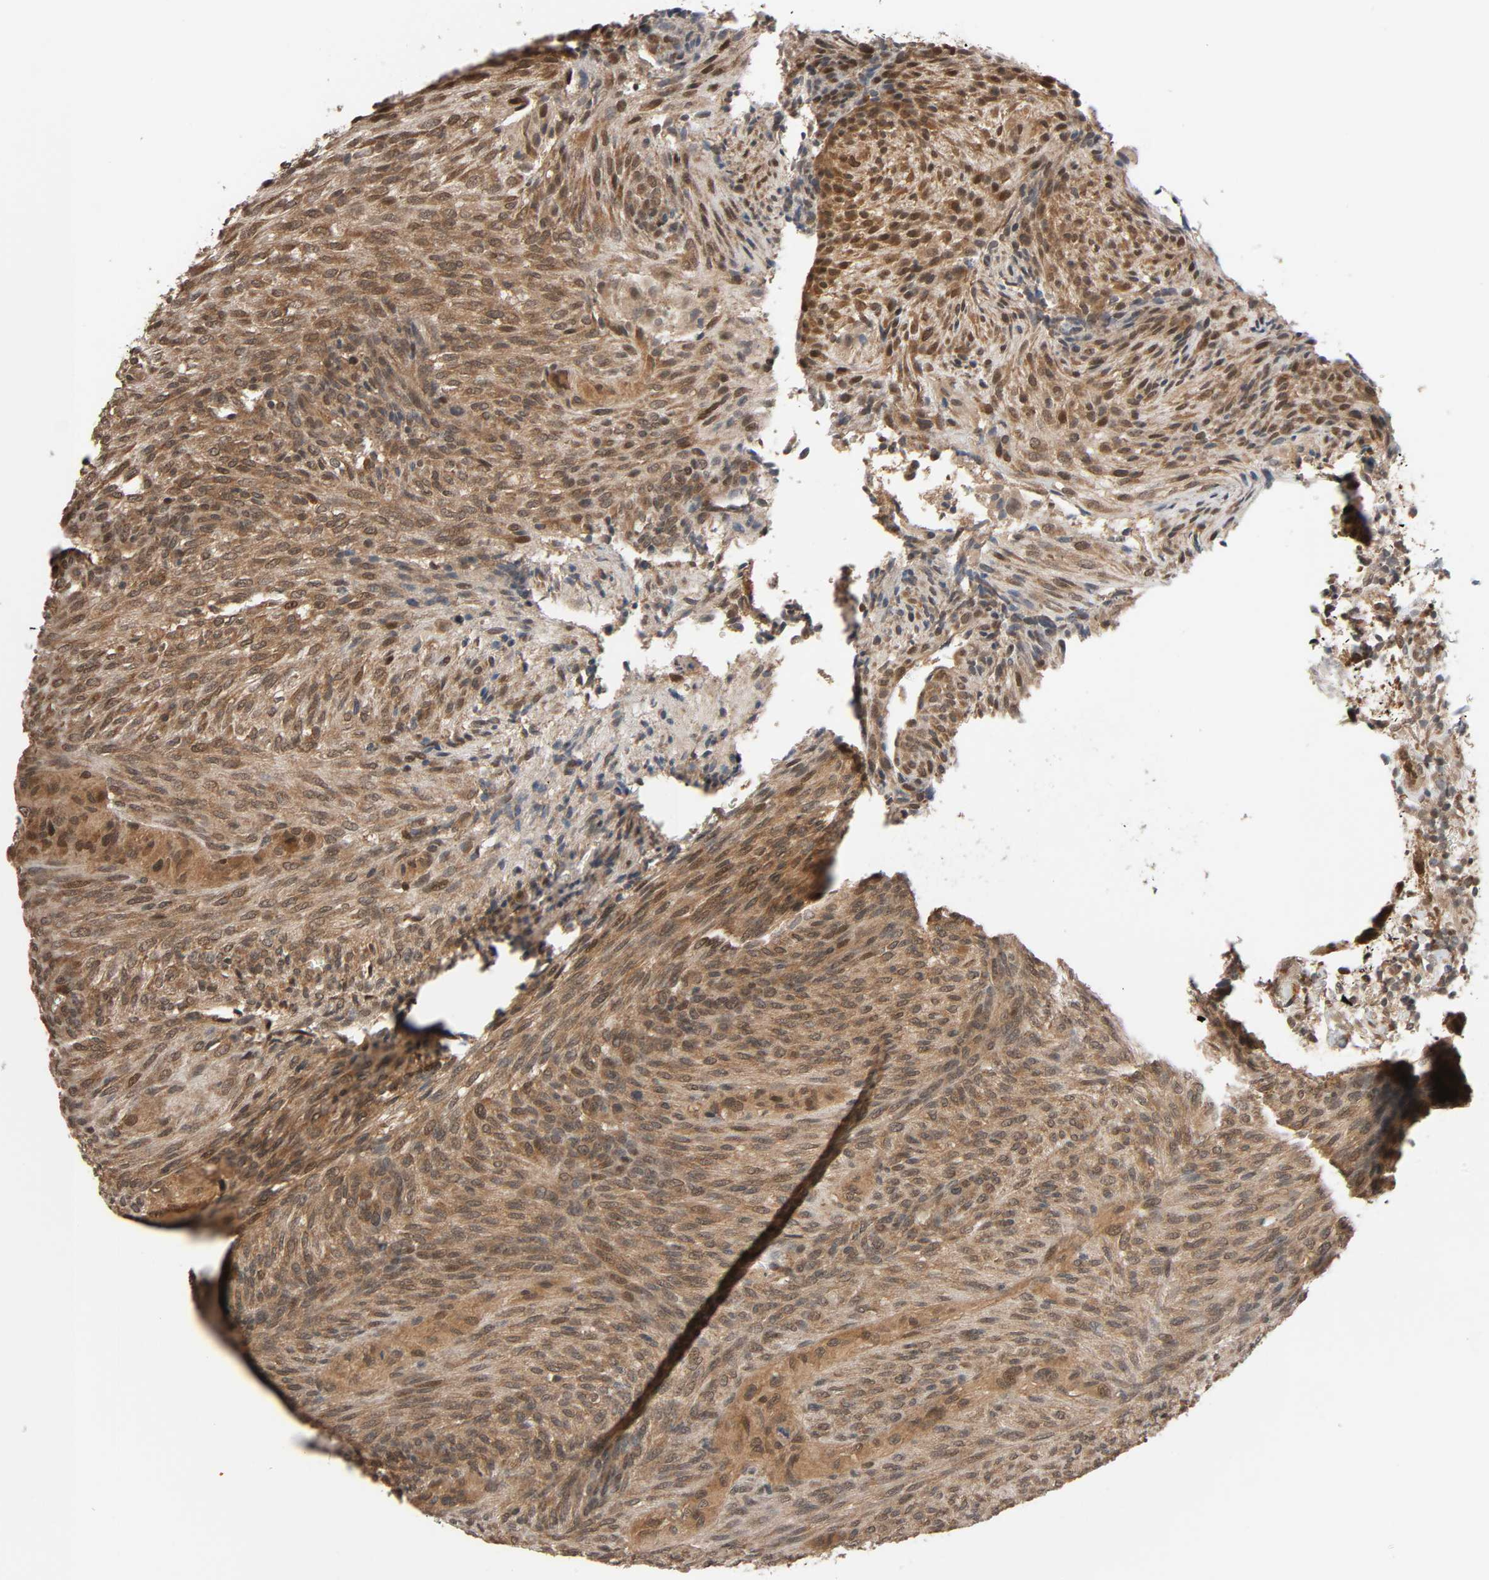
{"staining": {"intensity": "moderate", "quantity": ">75%", "location": "cytoplasmic/membranous,nuclear"}, "tissue": "glioma", "cell_type": "Tumor cells", "image_type": "cancer", "snomed": [{"axis": "morphology", "description": "Glioma, malignant, High grade"}, {"axis": "topography", "description": "Cerebral cortex"}], "caption": "The histopathology image exhibits a brown stain indicating the presence of a protein in the cytoplasmic/membranous and nuclear of tumor cells in malignant glioma (high-grade).", "gene": "NEDD8", "patient": {"sex": "female", "age": 55}}